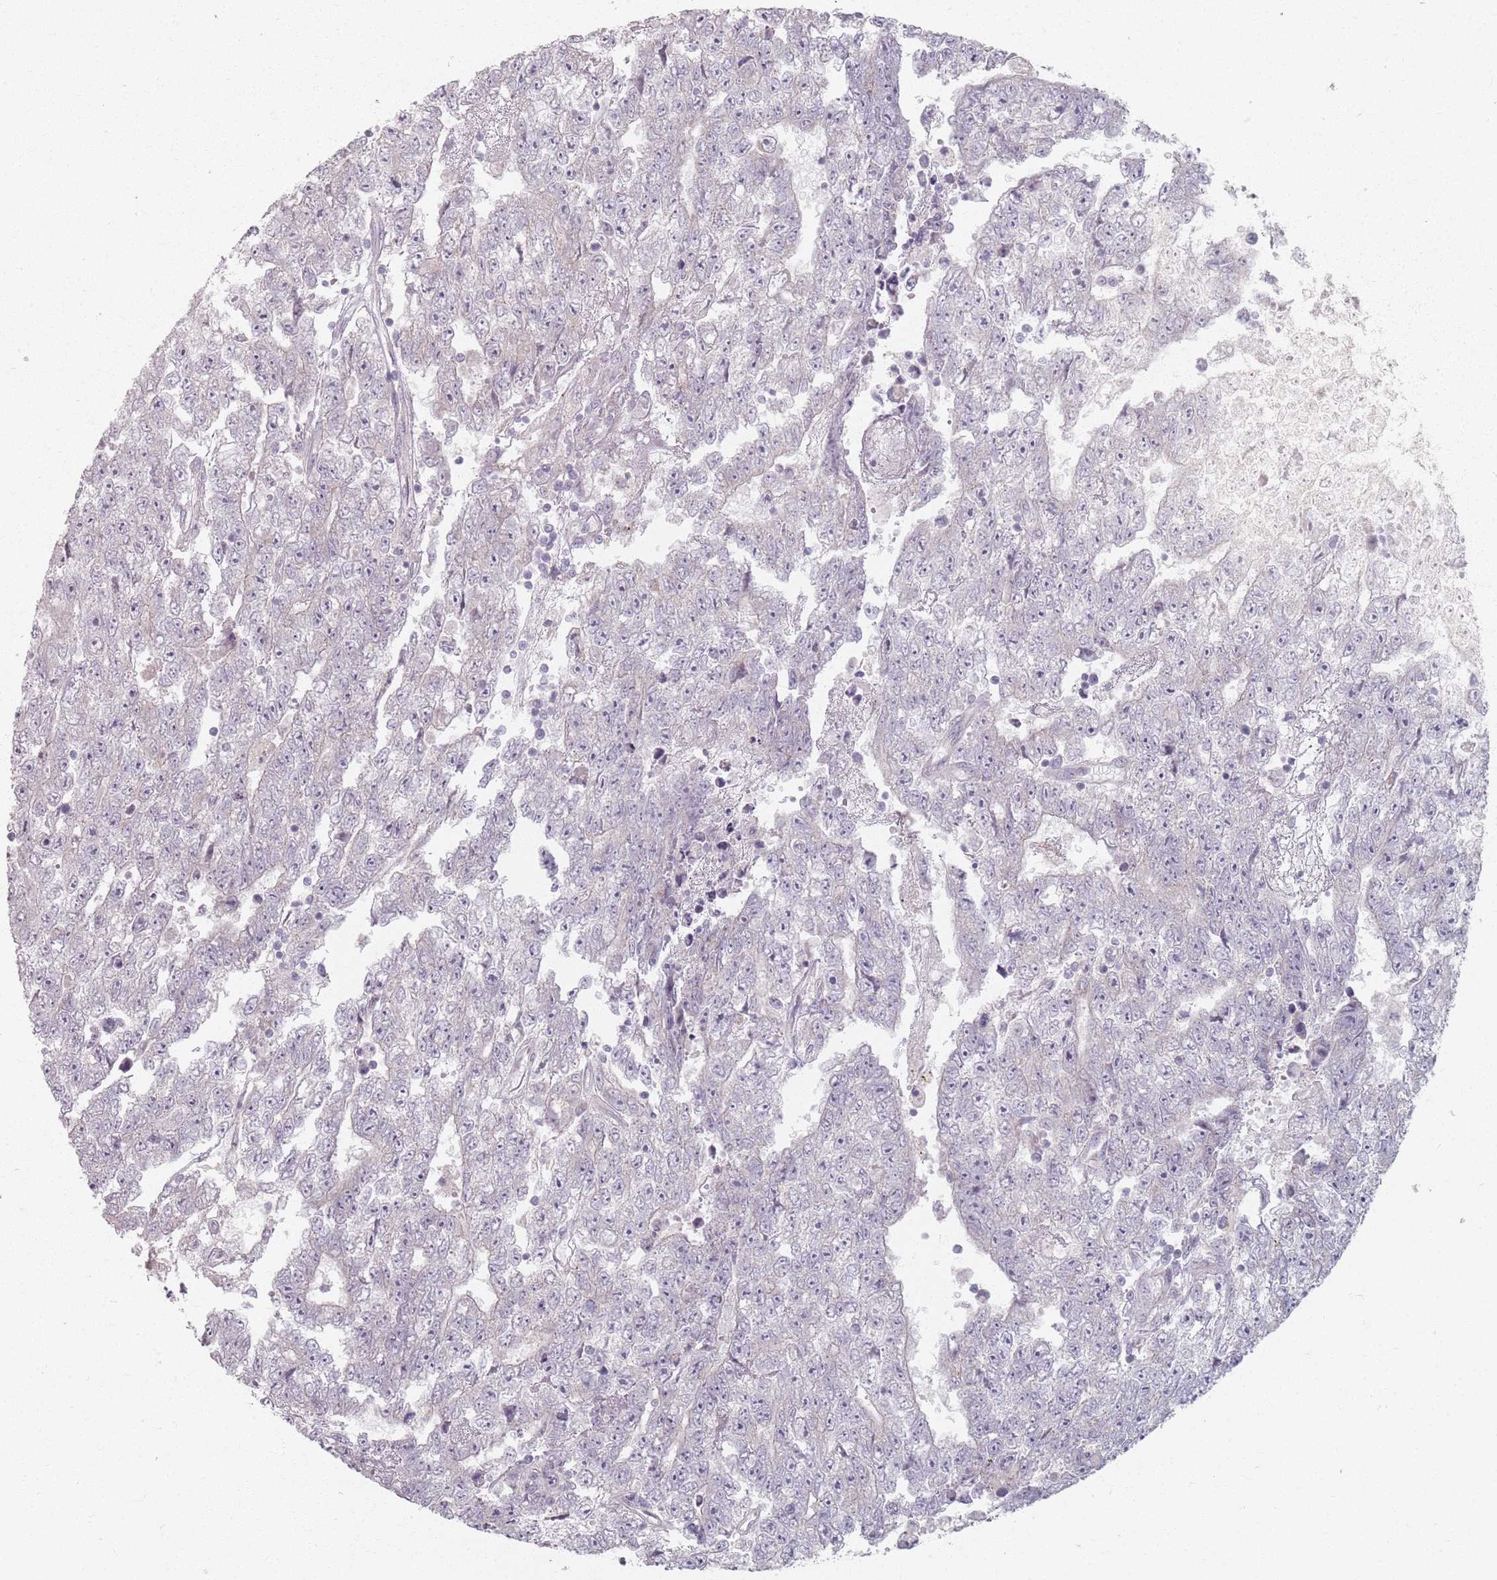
{"staining": {"intensity": "negative", "quantity": "none", "location": "none"}, "tissue": "testis cancer", "cell_type": "Tumor cells", "image_type": "cancer", "snomed": [{"axis": "morphology", "description": "Carcinoma, Embryonal, NOS"}, {"axis": "topography", "description": "Testis"}], "caption": "Tumor cells show no significant positivity in testis cancer. (Brightfield microscopy of DAB immunohistochemistry at high magnification).", "gene": "PKD2L2", "patient": {"sex": "male", "age": 25}}